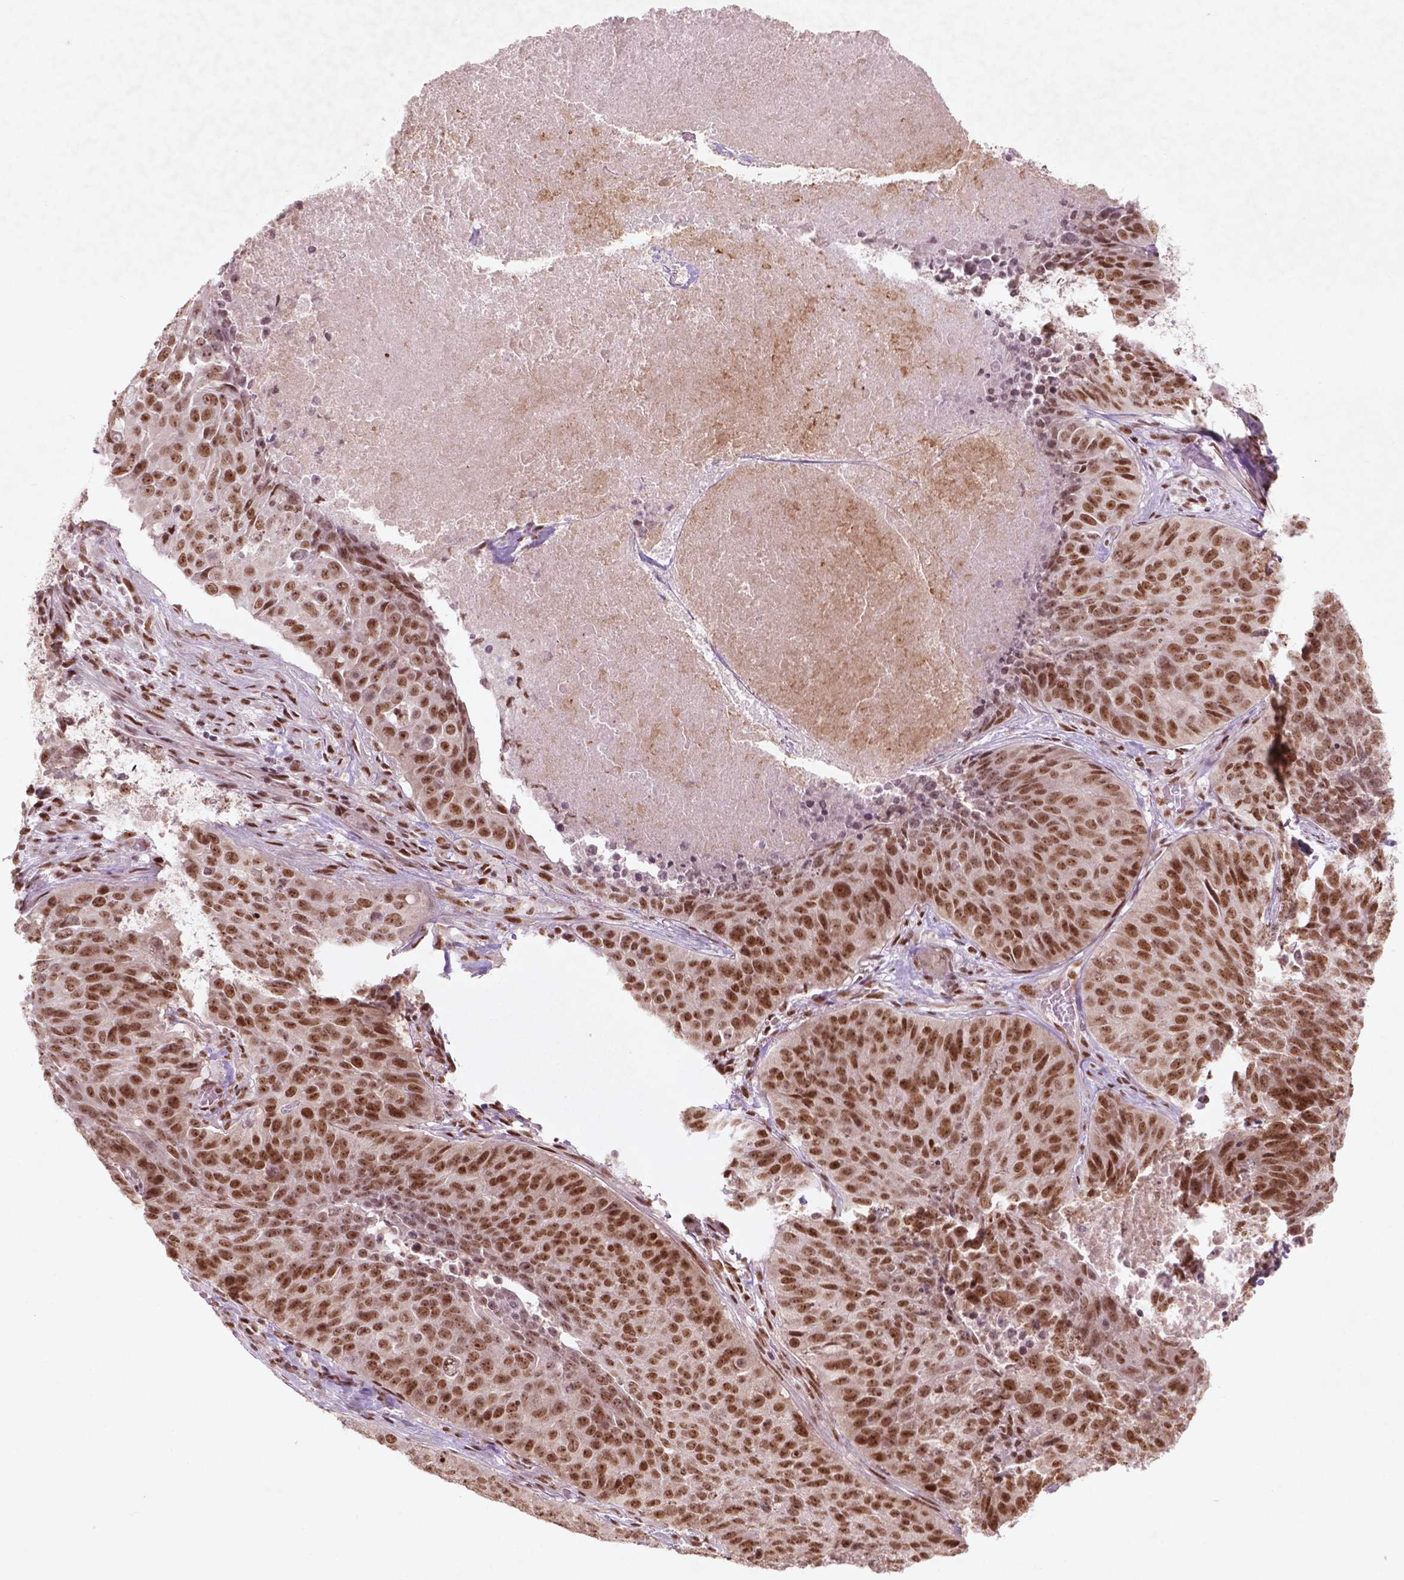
{"staining": {"intensity": "moderate", "quantity": ">75%", "location": "nuclear"}, "tissue": "lung cancer", "cell_type": "Tumor cells", "image_type": "cancer", "snomed": [{"axis": "morphology", "description": "Normal tissue, NOS"}, {"axis": "morphology", "description": "Squamous cell carcinoma, NOS"}, {"axis": "topography", "description": "Bronchus"}, {"axis": "topography", "description": "Lung"}], "caption": "Immunohistochemistry staining of lung squamous cell carcinoma, which reveals medium levels of moderate nuclear expression in approximately >75% of tumor cells indicating moderate nuclear protein positivity. The staining was performed using DAB (3,3'-diaminobenzidine) (brown) for protein detection and nuclei were counterstained in hematoxylin (blue).", "gene": "HMG20B", "patient": {"sex": "male", "age": 64}}